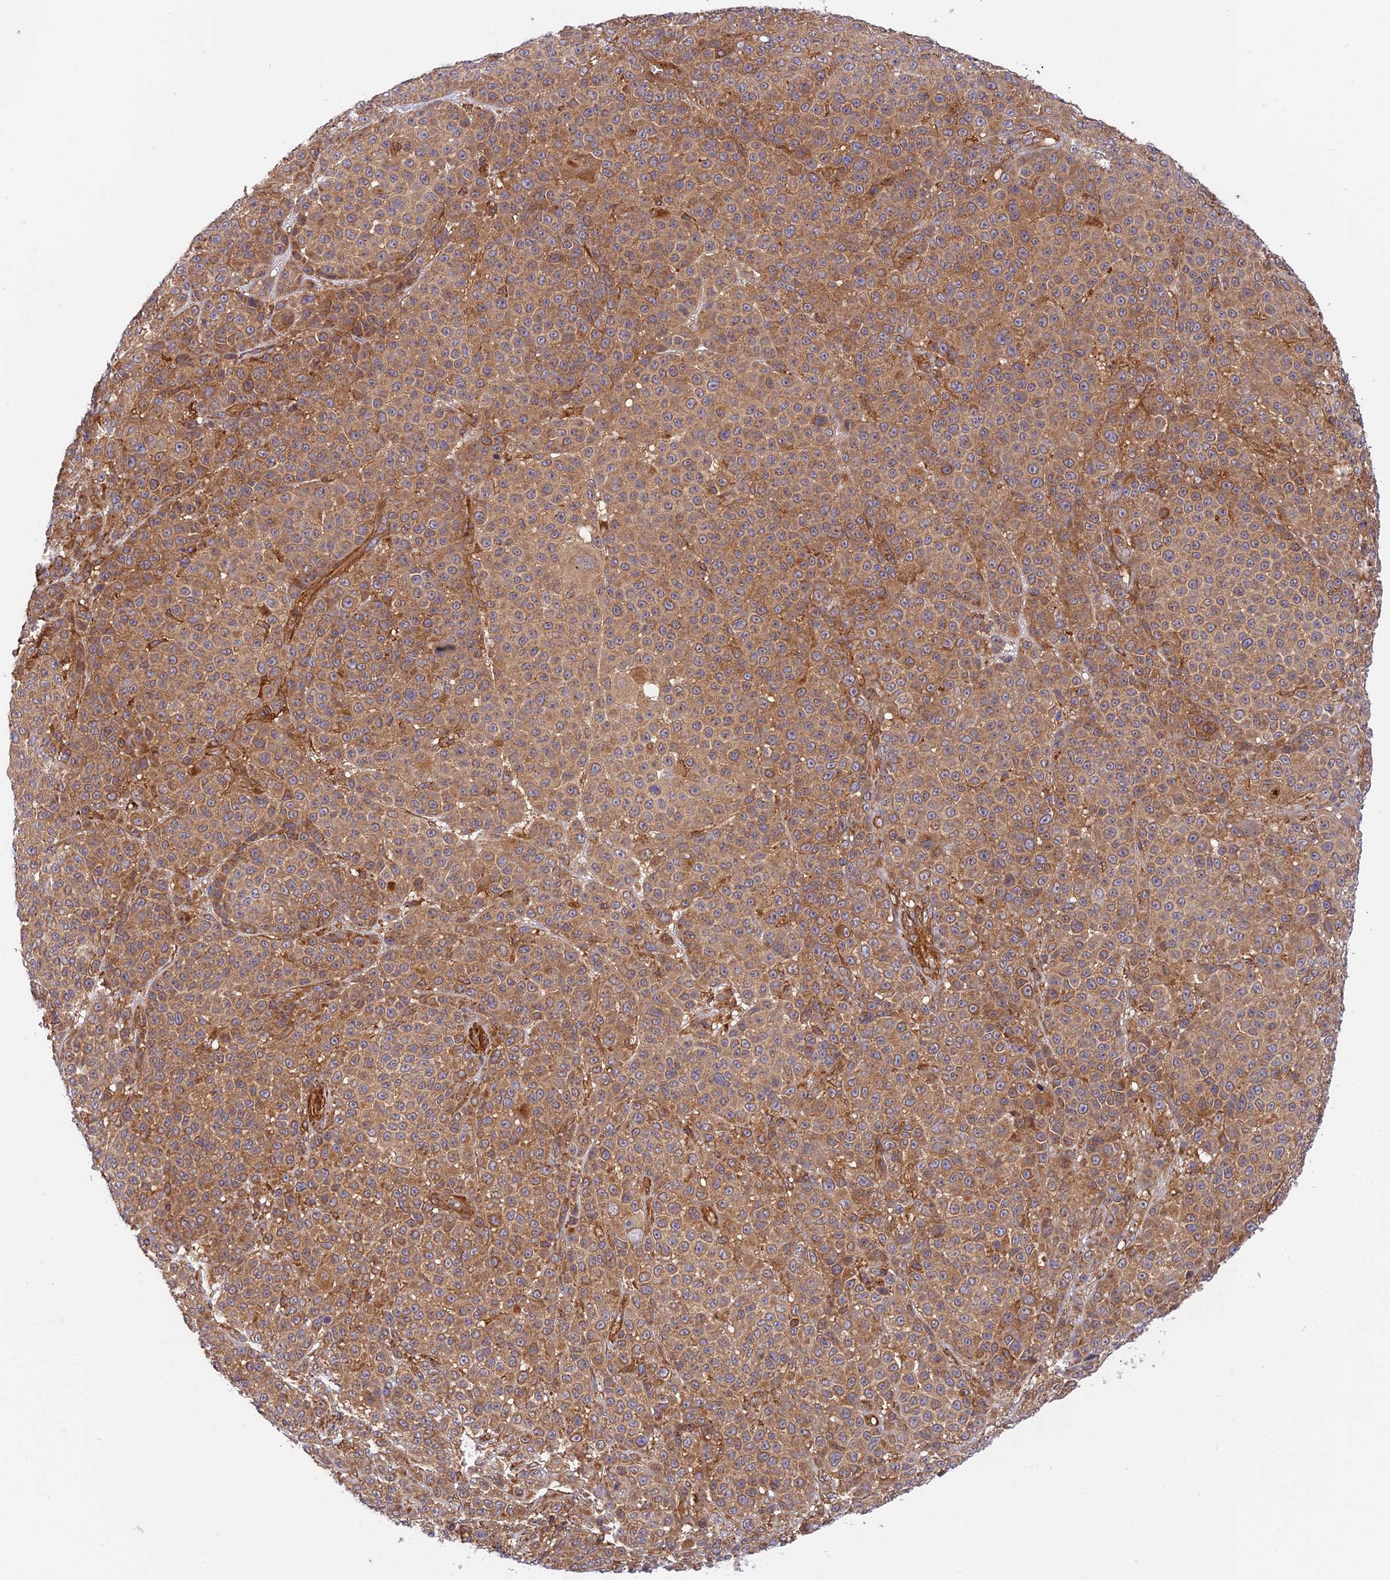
{"staining": {"intensity": "moderate", "quantity": ">75%", "location": "cytoplasmic/membranous"}, "tissue": "melanoma", "cell_type": "Tumor cells", "image_type": "cancer", "snomed": [{"axis": "morphology", "description": "Malignant melanoma, NOS"}, {"axis": "topography", "description": "Skin"}], "caption": "Immunohistochemistry (IHC) (DAB (3,3'-diaminobenzidine)) staining of malignant melanoma demonstrates moderate cytoplasmic/membranous protein expression in about >75% of tumor cells.", "gene": "EVI5L", "patient": {"sex": "female", "age": 94}}